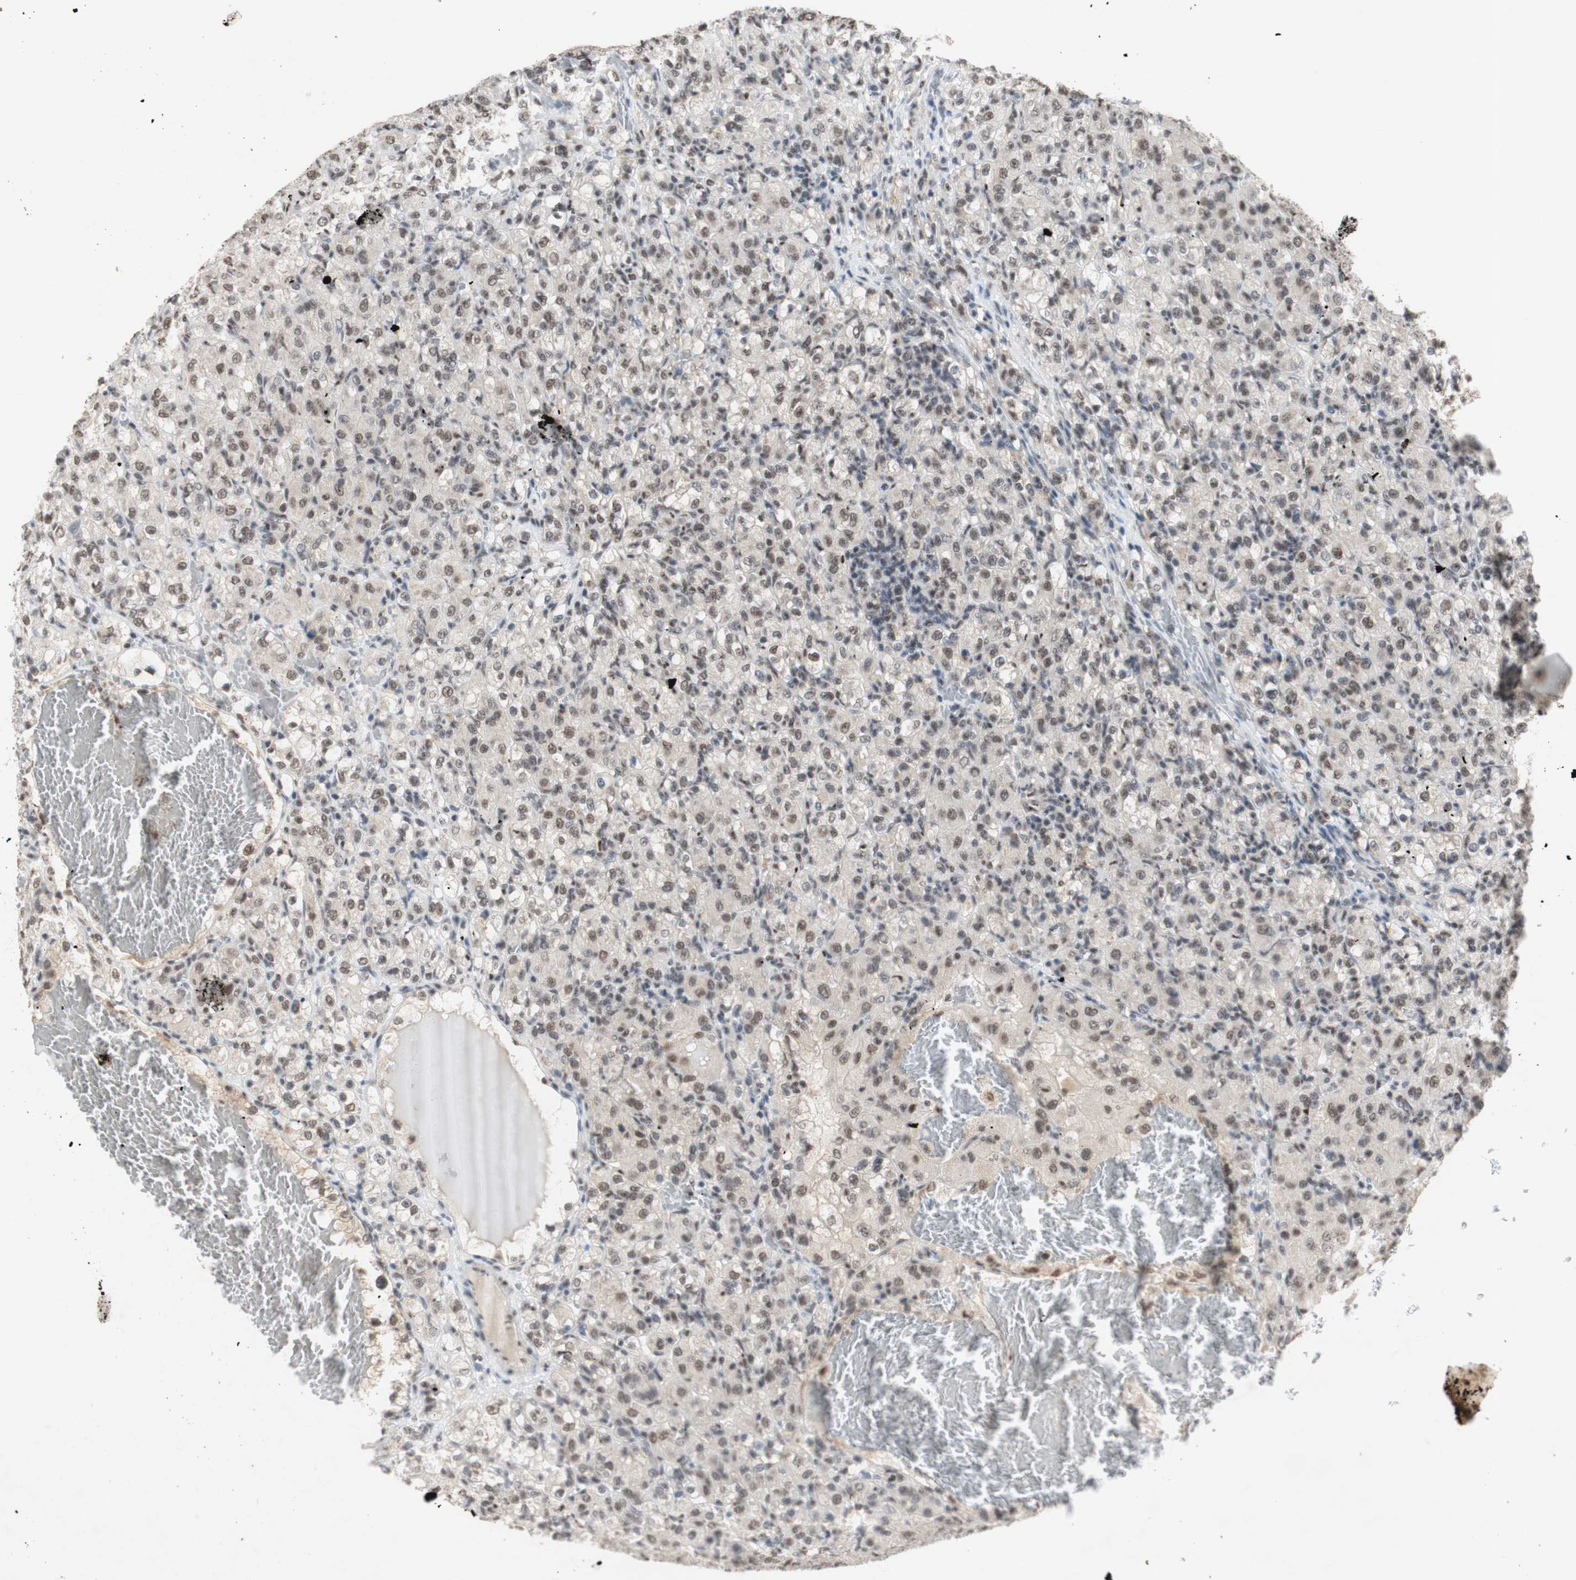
{"staining": {"intensity": "strong", "quantity": ">75%", "location": "cytoplasmic/membranous,nuclear"}, "tissue": "renal cancer", "cell_type": "Tumor cells", "image_type": "cancer", "snomed": [{"axis": "morphology", "description": "Adenocarcinoma, NOS"}, {"axis": "topography", "description": "Kidney"}], "caption": "Immunohistochemistry (IHC) histopathology image of renal cancer (adenocarcinoma) stained for a protein (brown), which reveals high levels of strong cytoplasmic/membranous and nuclear positivity in about >75% of tumor cells.", "gene": "SNRPB", "patient": {"sex": "male", "age": 61}}